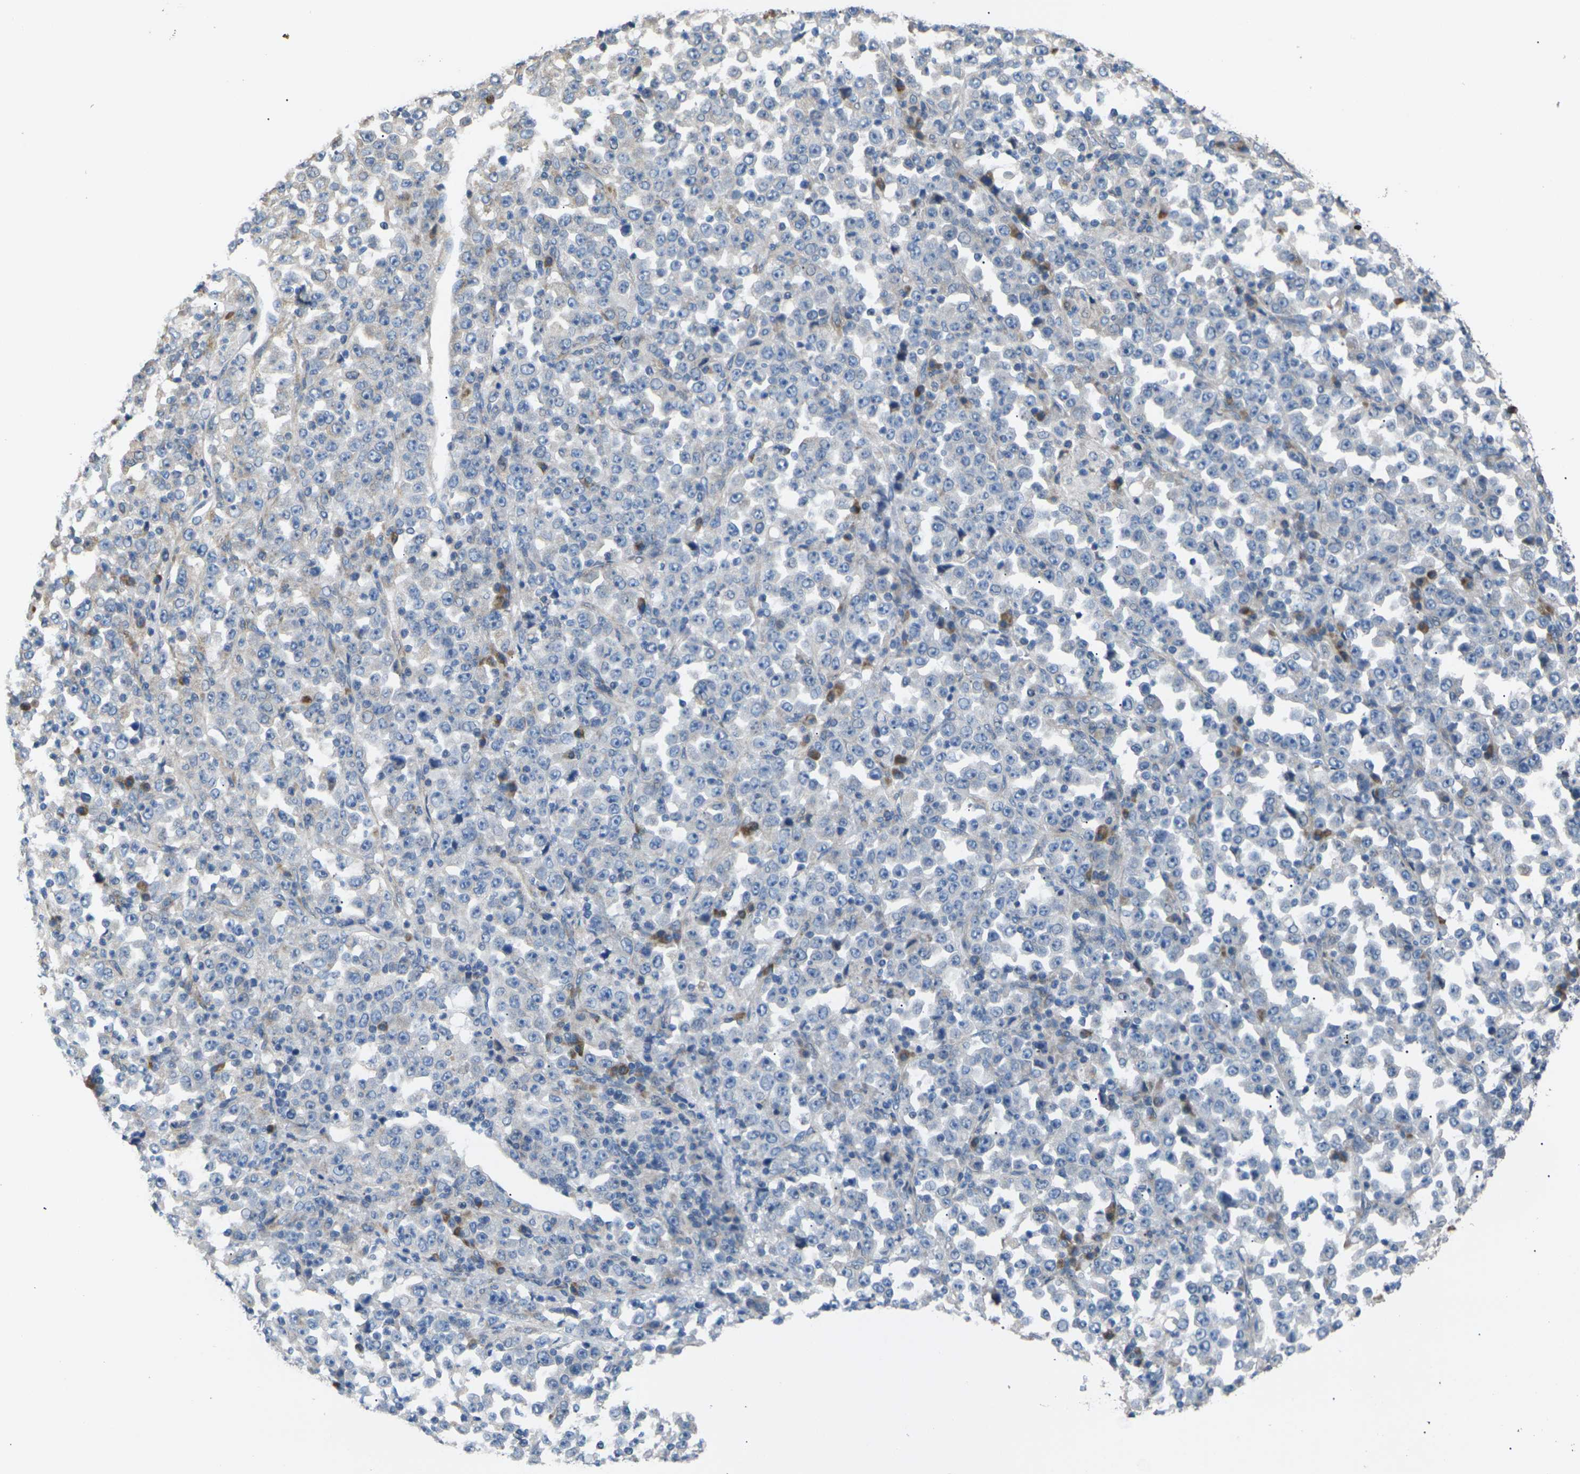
{"staining": {"intensity": "negative", "quantity": "none", "location": "none"}, "tissue": "stomach cancer", "cell_type": "Tumor cells", "image_type": "cancer", "snomed": [{"axis": "morphology", "description": "Normal tissue, NOS"}, {"axis": "morphology", "description": "Adenocarcinoma, NOS"}, {"axis": "topography", "description": "Stomach, upper"}, {"axis": "topography", "description": "Stomach"}], "caption": "The micrograph exhibits no staining of tumor cells in stomach cancer.", "gene": "KLHDC8B", "patient": {"sex": "male", "age": 59}}